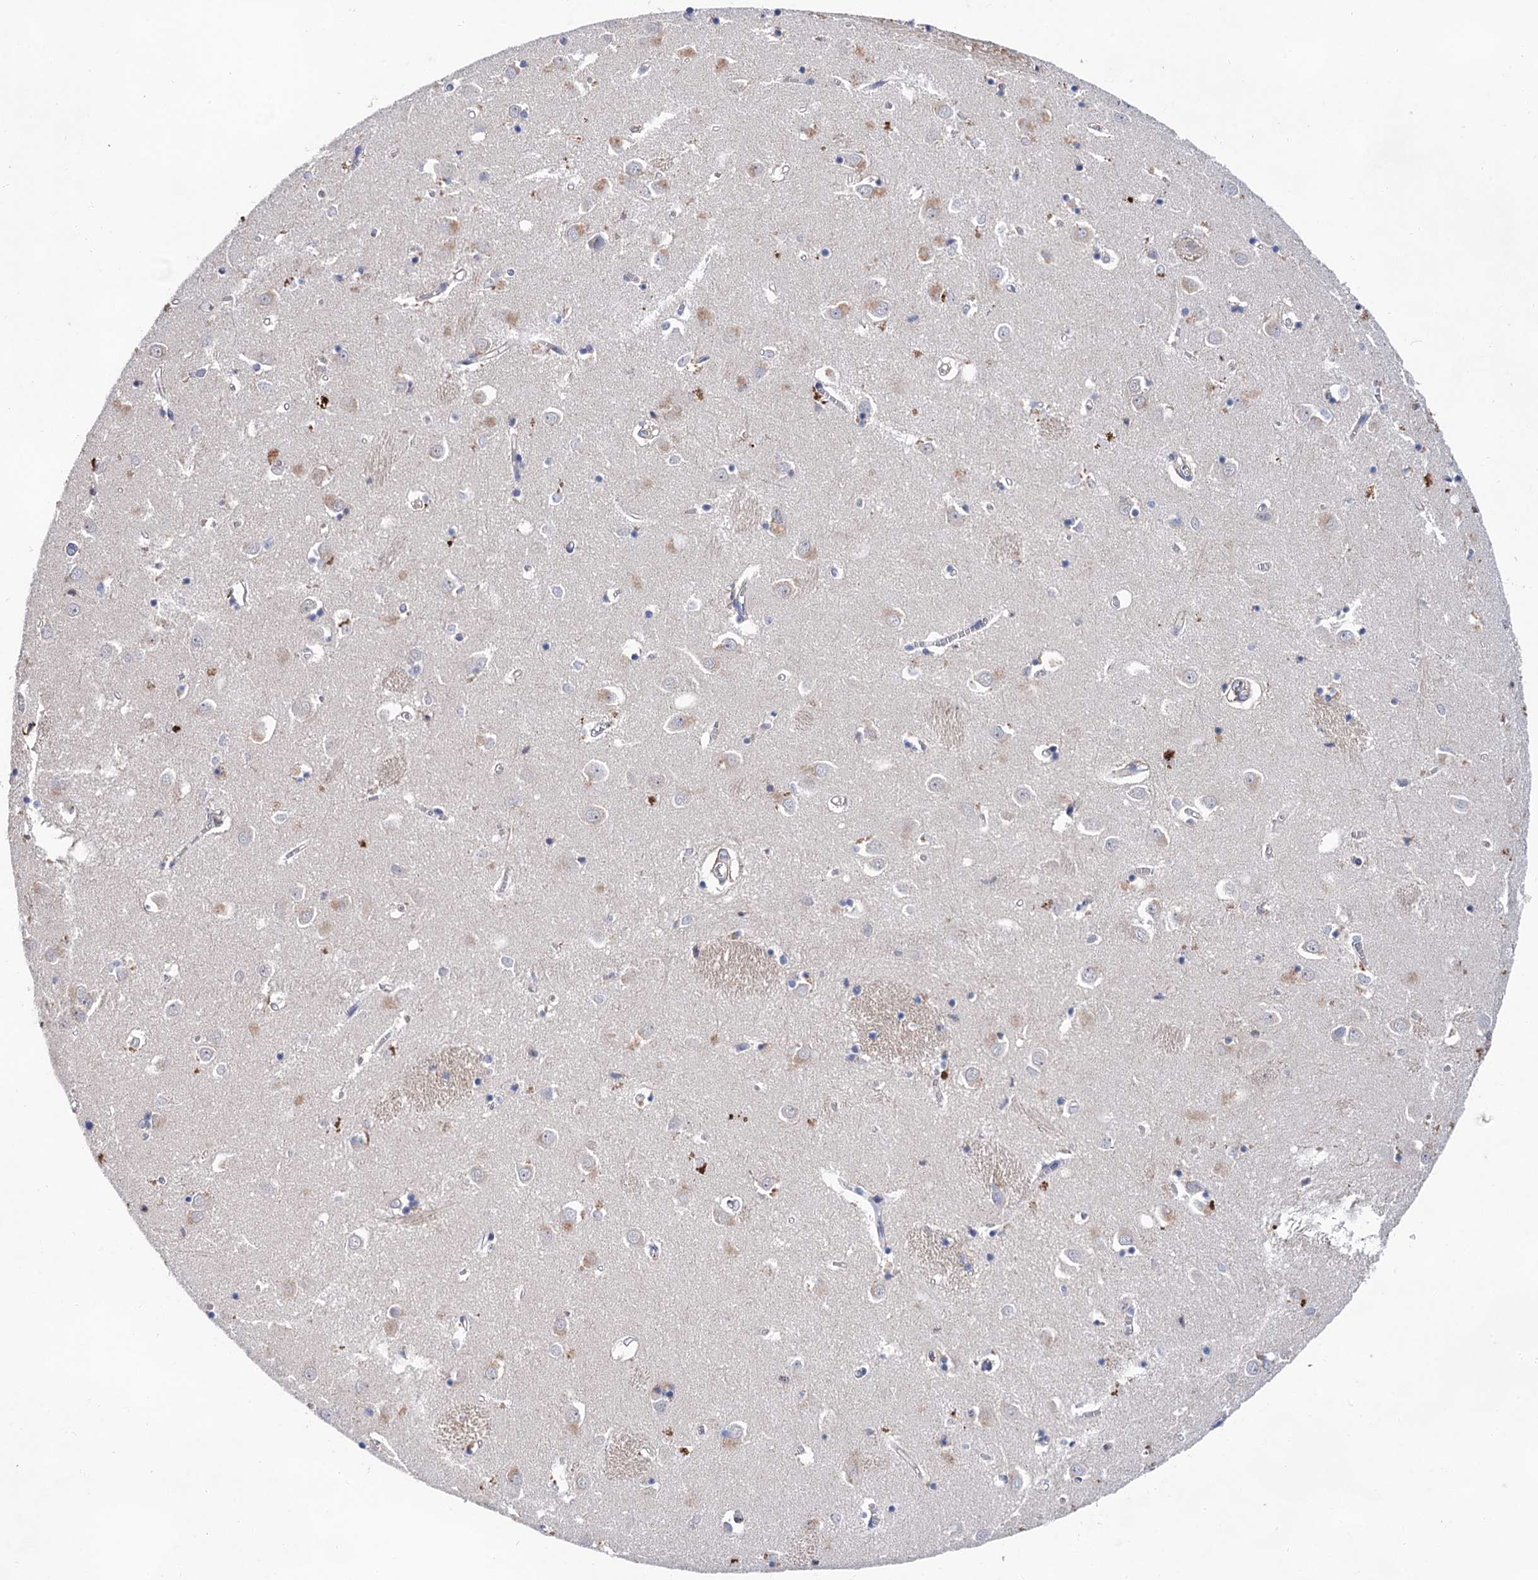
{"staining": {"intensity": "negative", "quantity": "none", "location": "none"}, "tissue": "caudate", "cell_type": "Glial cells", "image_type": "normal", "snomed": [{"axis": "morphology", "description": "Normal tissue, NOS"}, {"axis": "topography", "description": "Lateral ventricle wall"}], "caption": "Caudate was stained to show a protein in brown. There is no significant positivity in glial cells. The staining was performed using DAB to visualize the protein expression in brown, while the nuclei were stained in blue with hematoxylin (Magnification: 20x).", "gene": "TMTC3", "patient": {"sex": "male", "age": 70}}